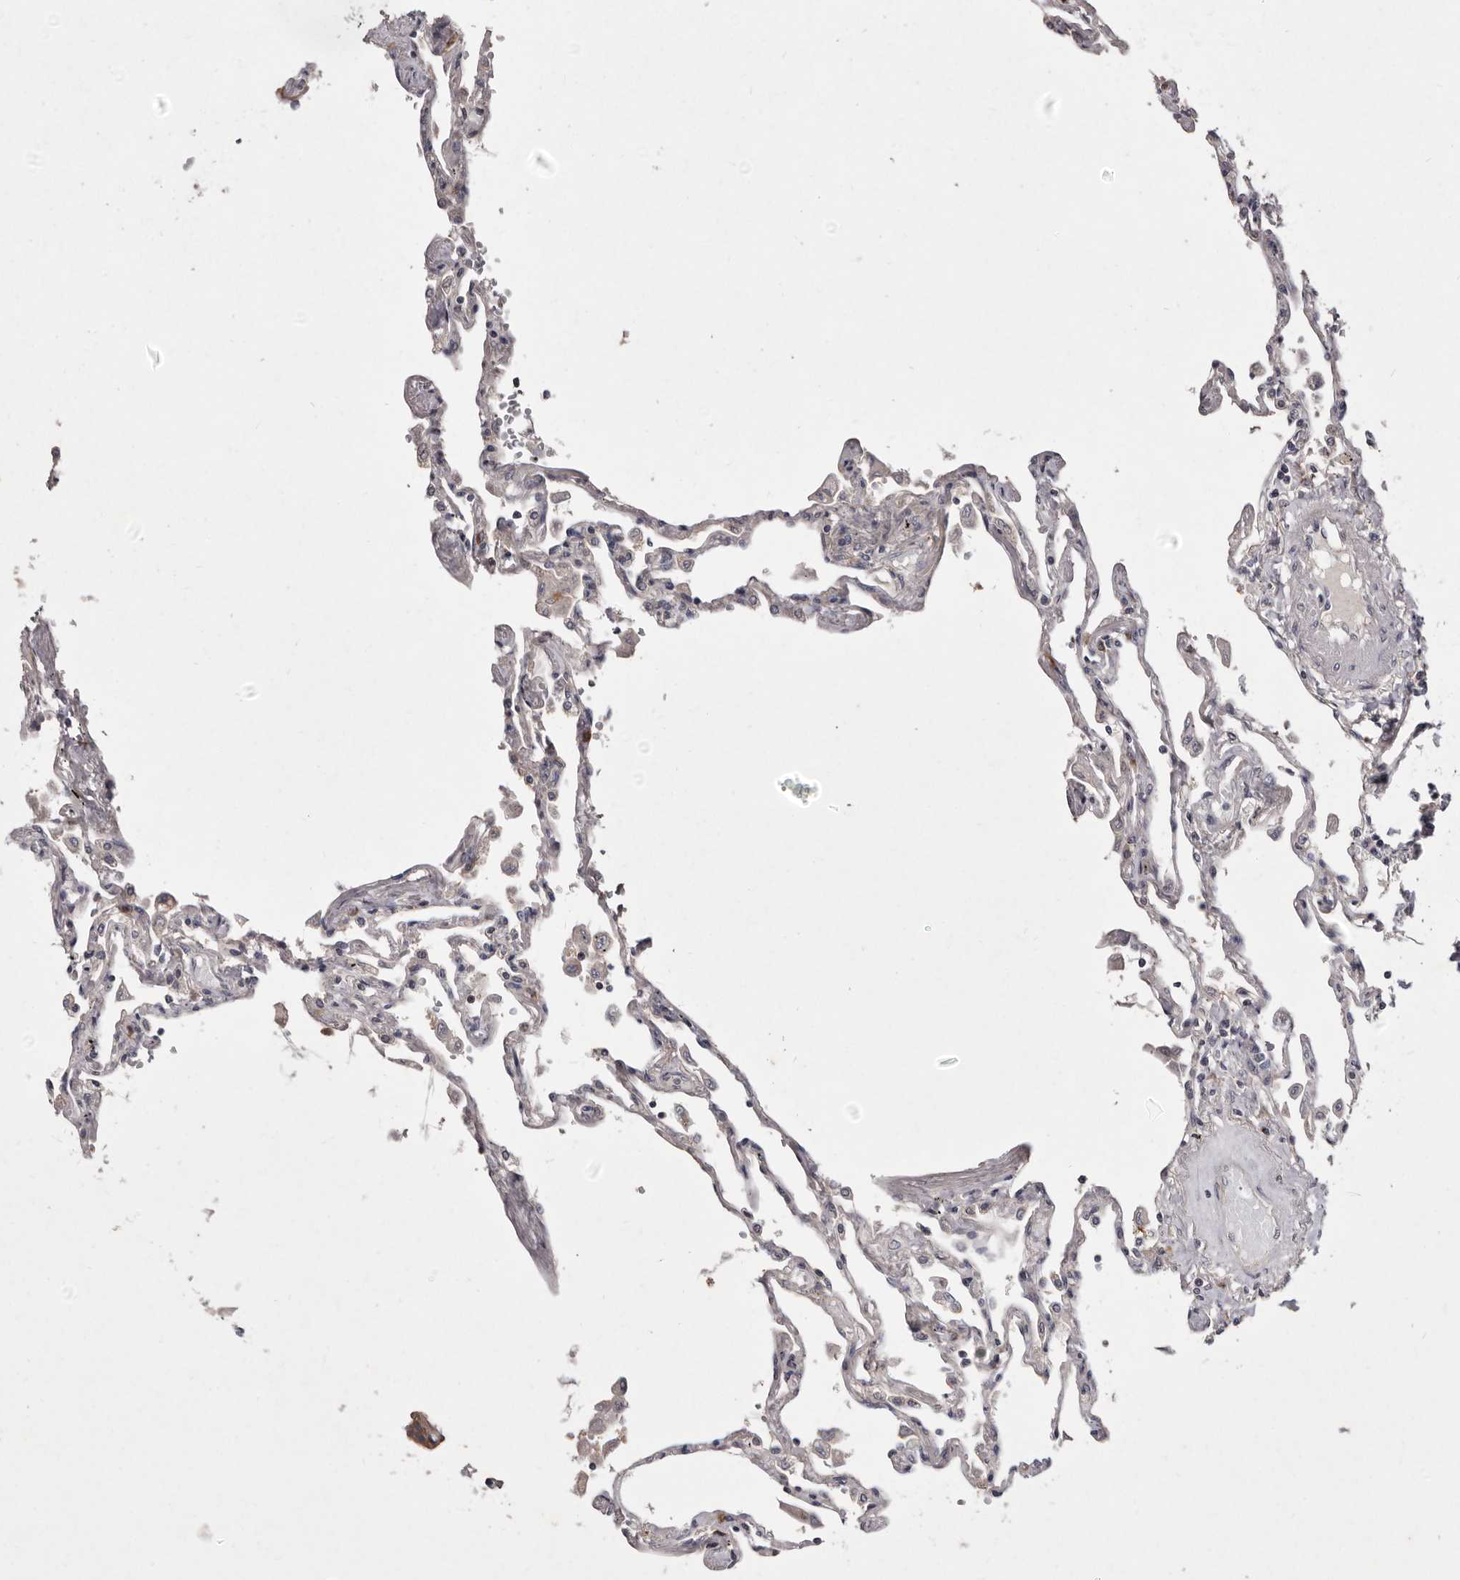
{"staining": {"intensity": "moderate", "quantity": "<25%", "location": "cytoplasmic/membranous"}, "tissue": "lung", "cell_type": "Alveolar cells", "image_type": "normal", "snomed": [{"axis": "morphology", "description": "Normal tissue, NOS"}, {"axis": "topography", "description": "Lung"}], "caption": "Immunohistochemistry (IHC) staining of benign lung, which exhibits low levels of moderate cytoplasmic/membranous expression in about <25% of alveolar cells indicating moderate cytoplasmic/membranous protein staining. The staining was performed using DAB (3,3'-diaminobenzidine) (brown) for protein detection and nuclei were counterstained in hematoxylin (blue).", "gene": "FLAD1", "patient": {"sex": "female", "age": 67}}